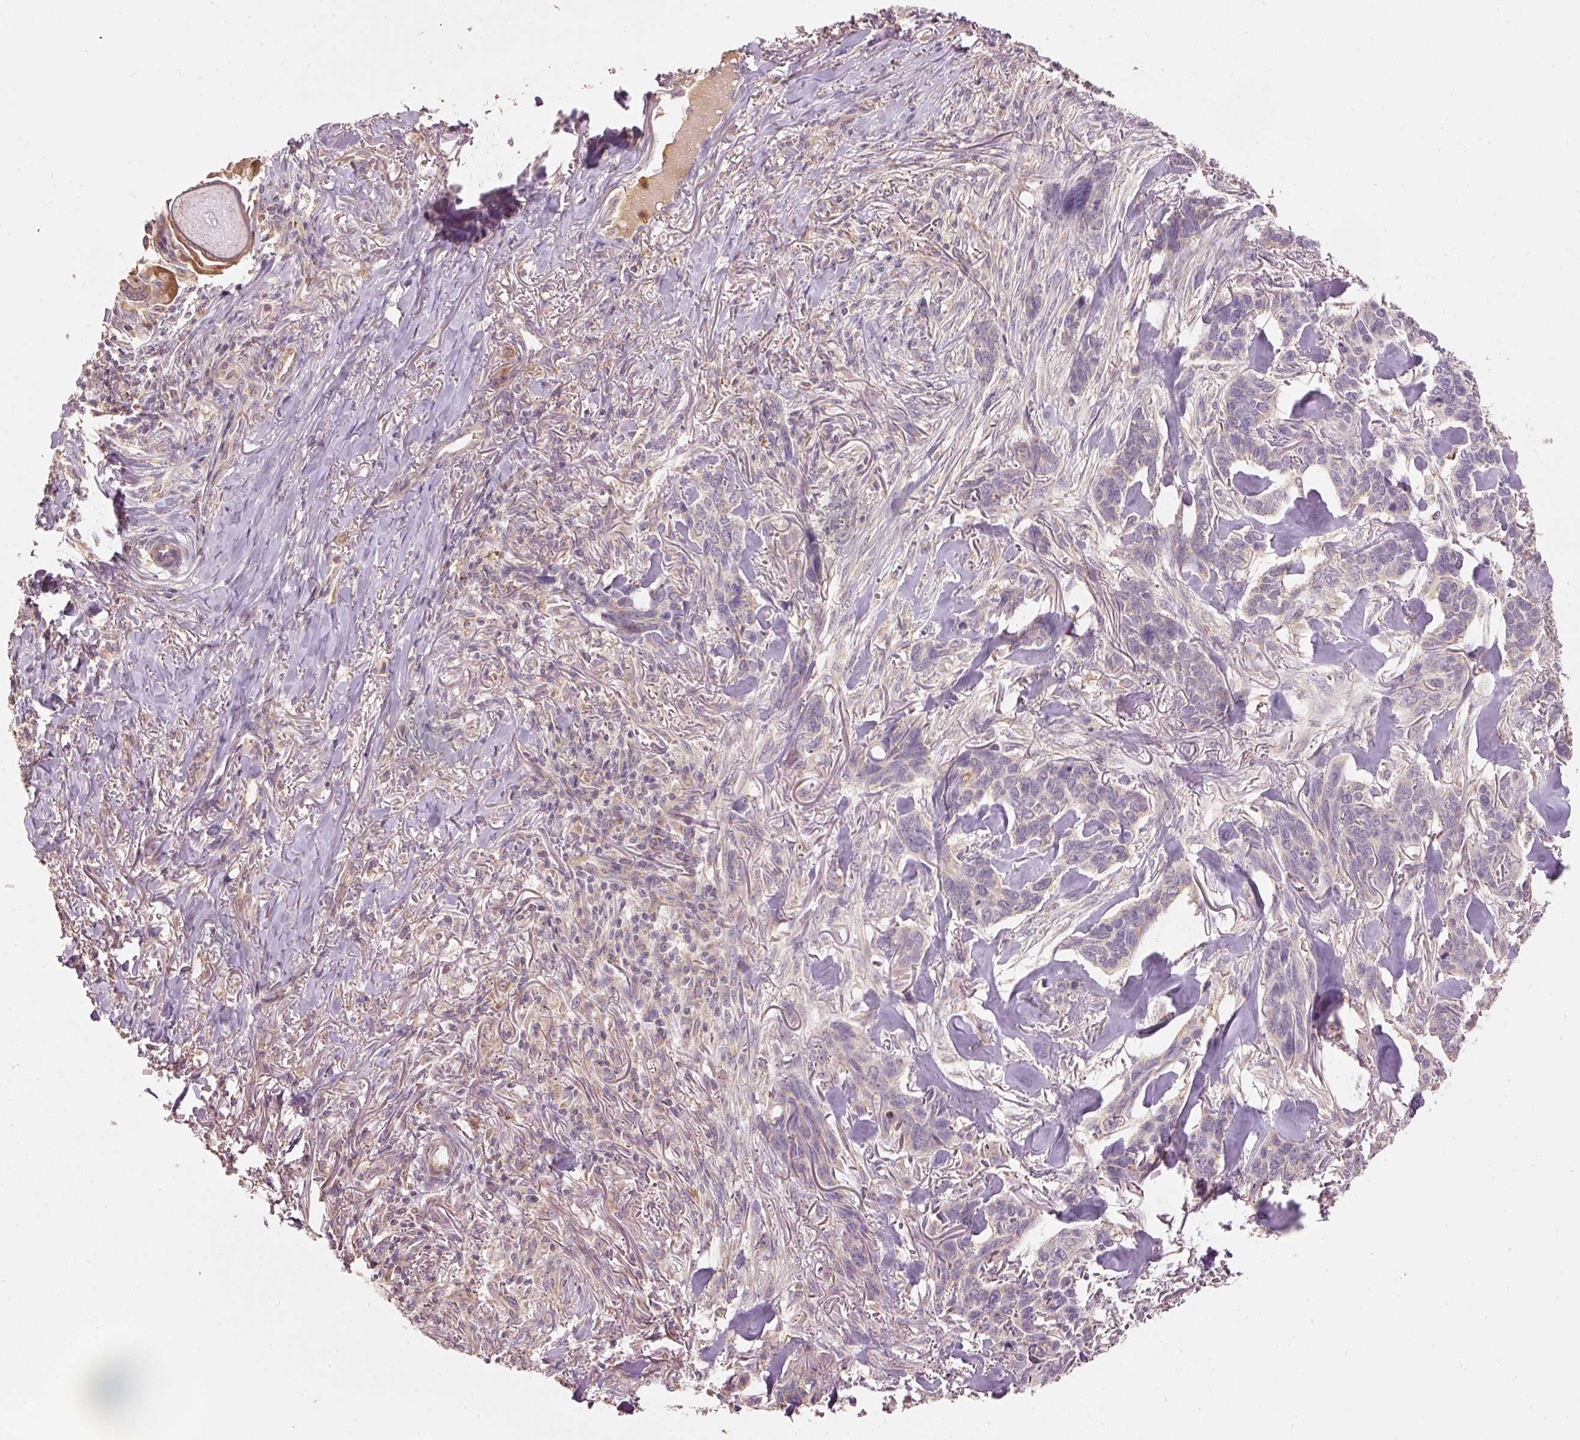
{"staining": {"intensity": "negative", "quantity": "none", "location": "none"}, "tissue": "skin cancer", "cell_type": "Tumor cells", "image_type": "cancer", "snomed": [{"axis": "morphology", "description": "Basal cell carcinoma"}, {"axis": "topography", "description": "Skin"}], "caption": "This micrograph is of basal cell carcinoma (skin) stained with immunohistochemistry to label a protein in brown with the nuclei are counter-stained blue. There is no expression in tumor cells.", "gene": "PSENEN", "patient": {"sex": "male", "age": 86}}